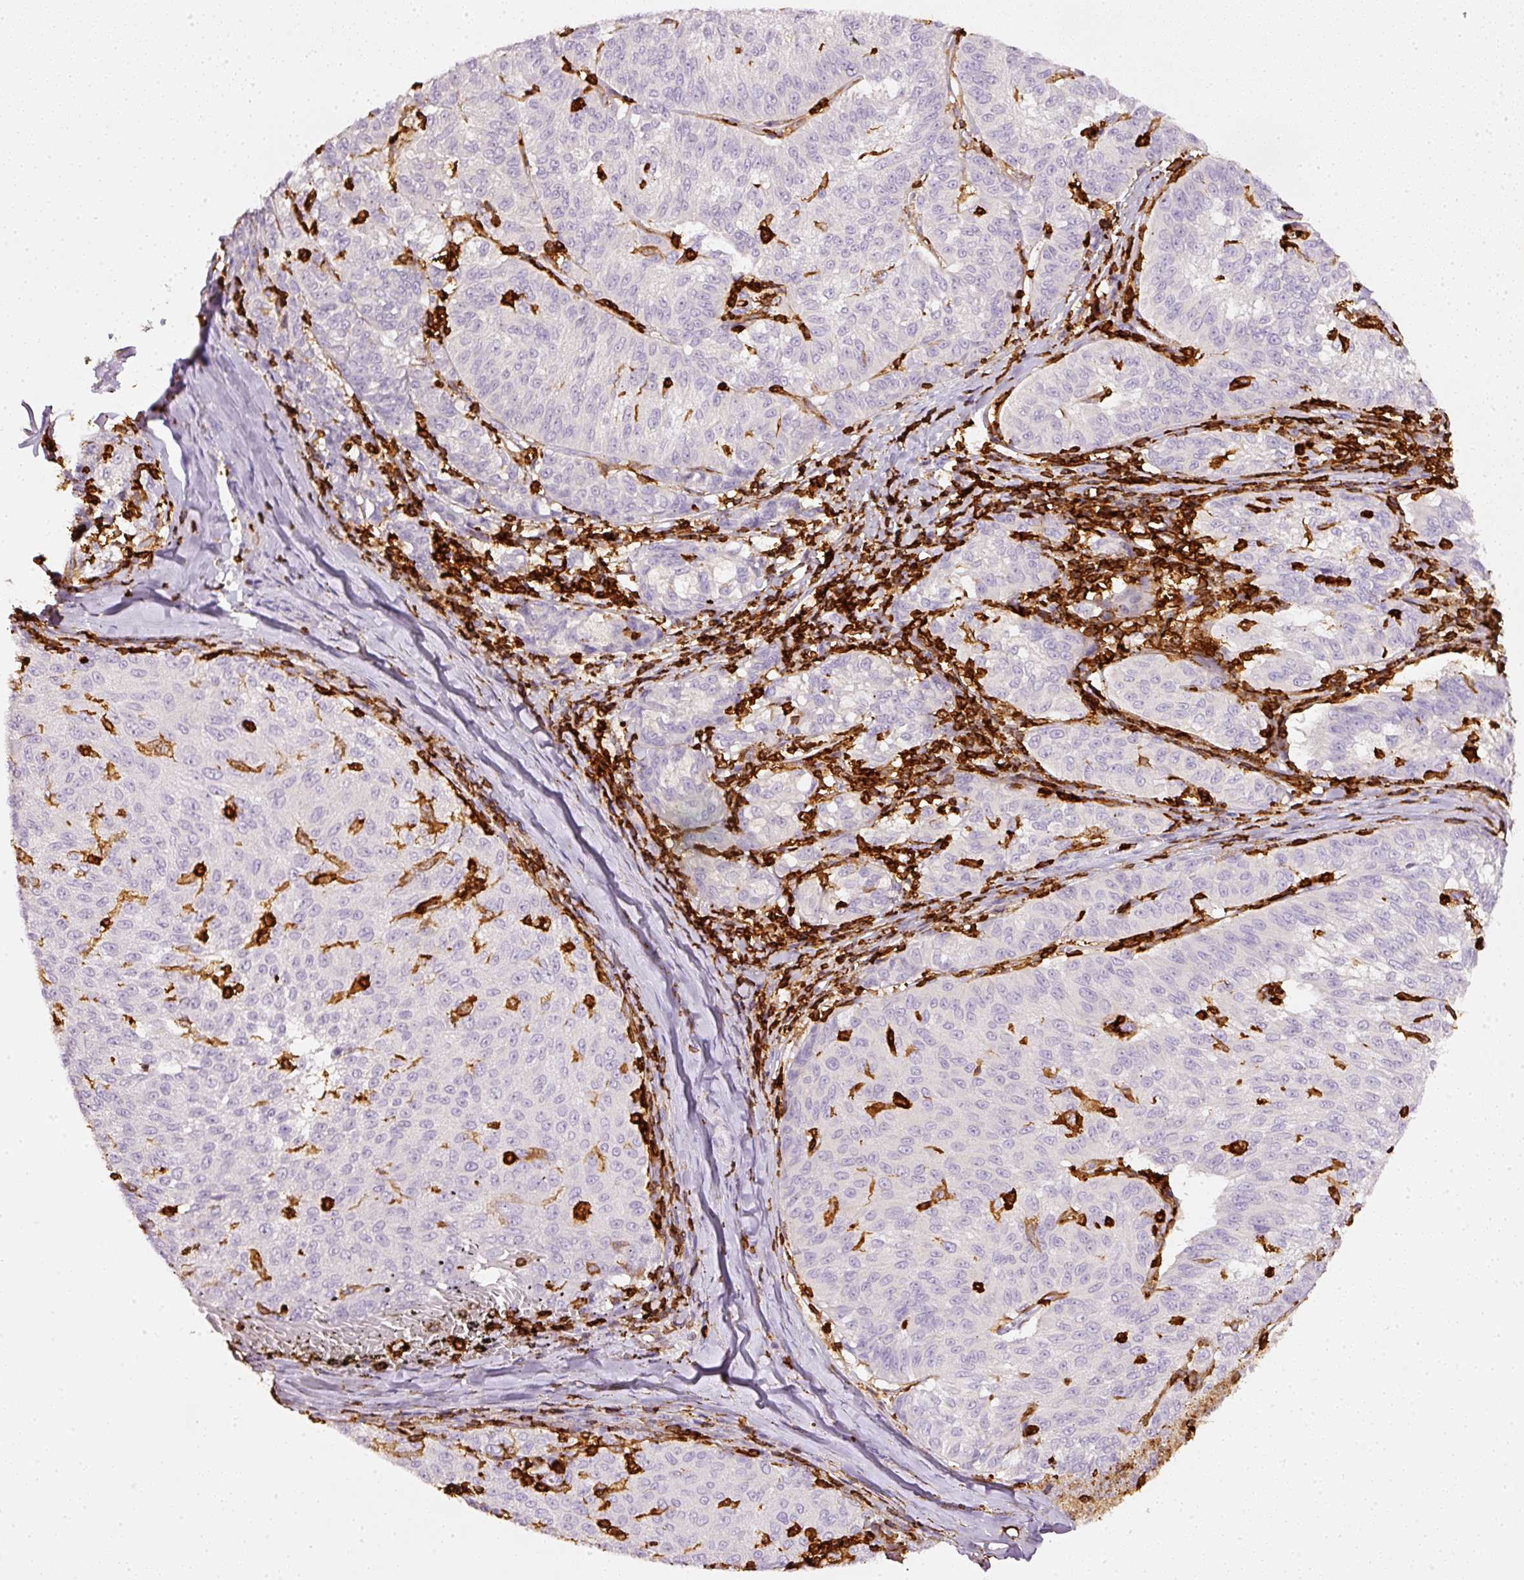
{"staining": {"intensity": "negative", "quantity": "none", "location": "none"}, "tissue": "melanoma", "cell_type": "Tumor cells", "image_type": "cancer", "snomed": [{"axis": "morphology", "description": "Malignant melanoma, NOS"}, {"axis": "topography", "description": "Skin"}], "caption": "There is no significant staining in tumor cells of malignant melanoma.", "gene": "EVL", "patient": {"sex": "female", "age": 72}}